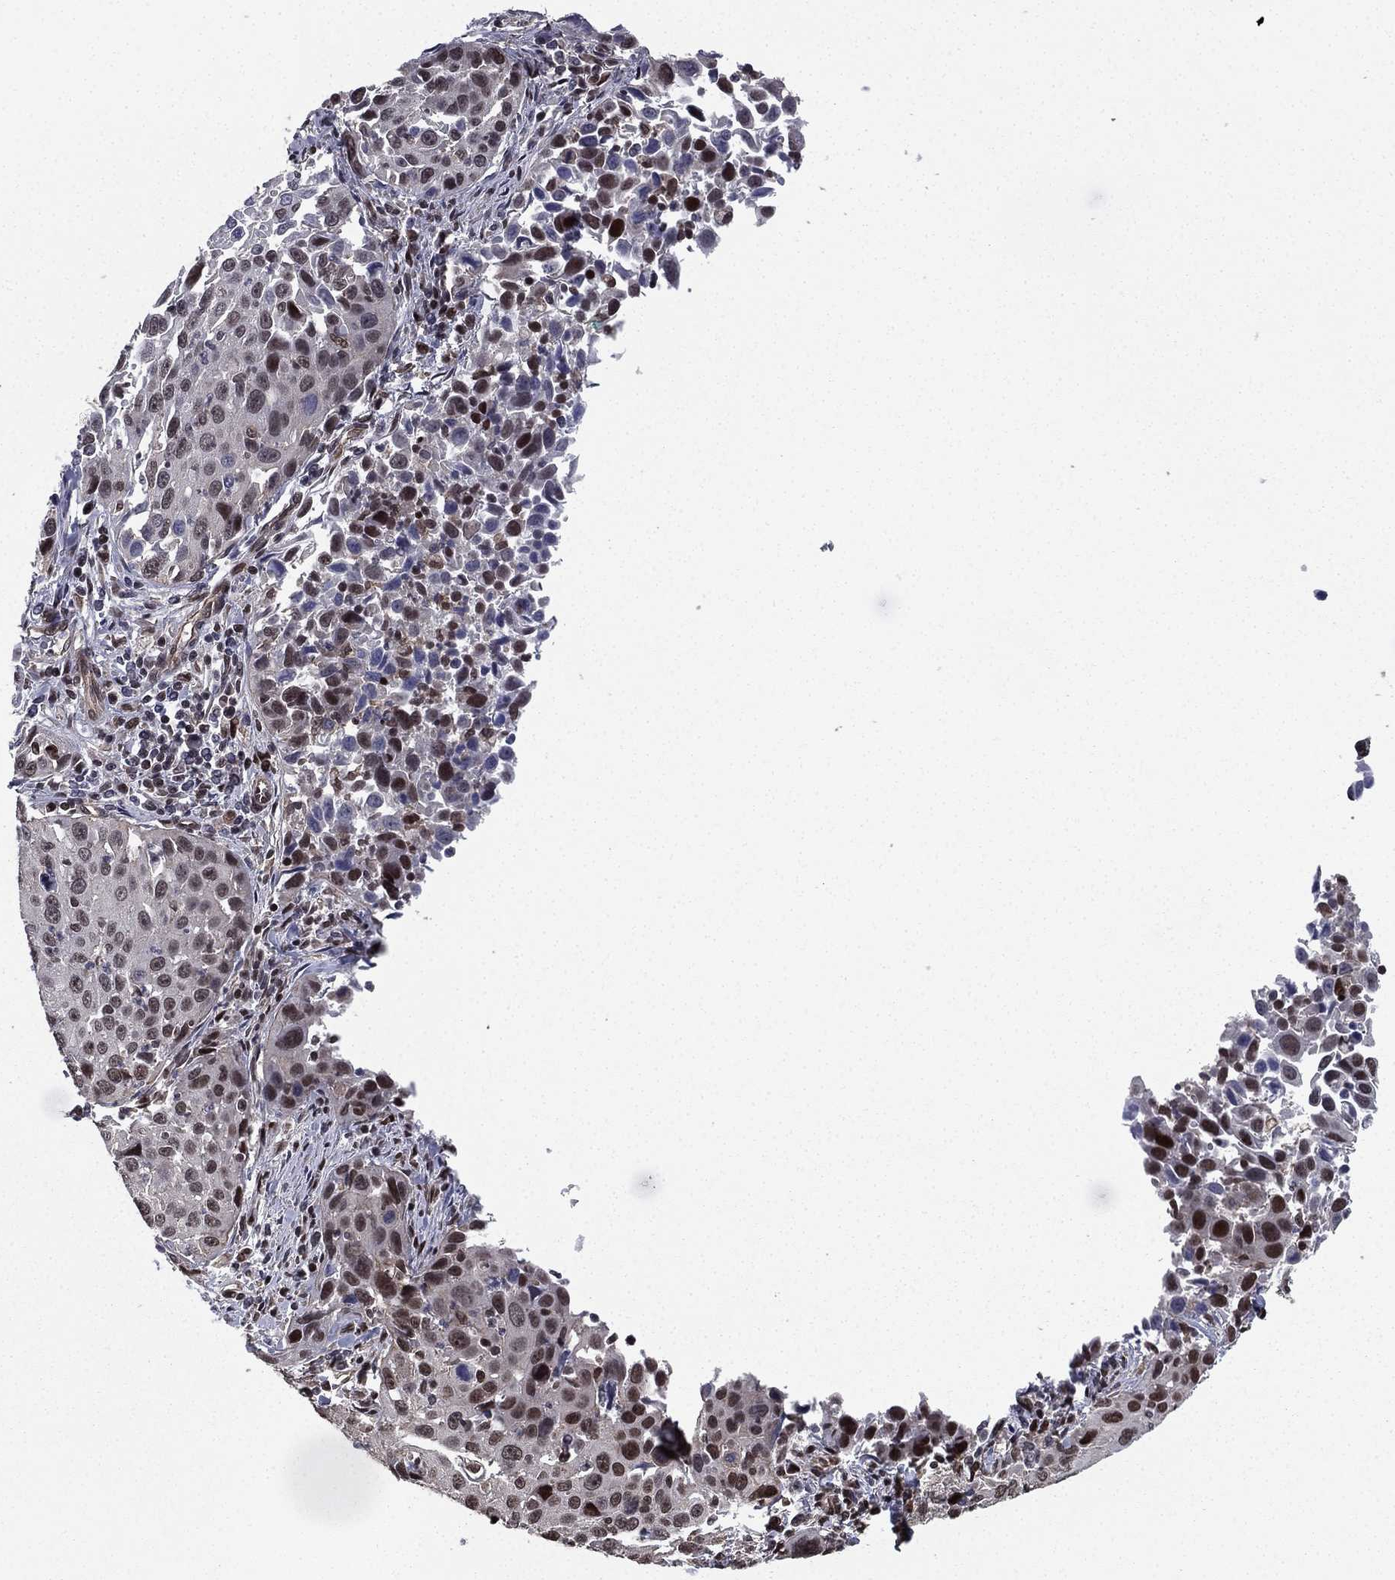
{"staining": {"intensity": "strong", "quantity": "<25%", "location": "nuclear"}, "tissue": "cervical cancer", "cell_type": "Tumor cells", "image_type": "cancer", "snomed": [{"axis": "morphology", "description": "Squamous cell carcinoma, NOS"}, {"axis": "topography", "description": "Cervix"}], "caption": "There is medium levels of strong nuclear expression in tumor cells of cervical cancer (squamous cell carcinoma), as demonstrated by immunohistochemical staining (brown color).", "gene": "RARB", "patient": {"sex": "female", "age": 26}}